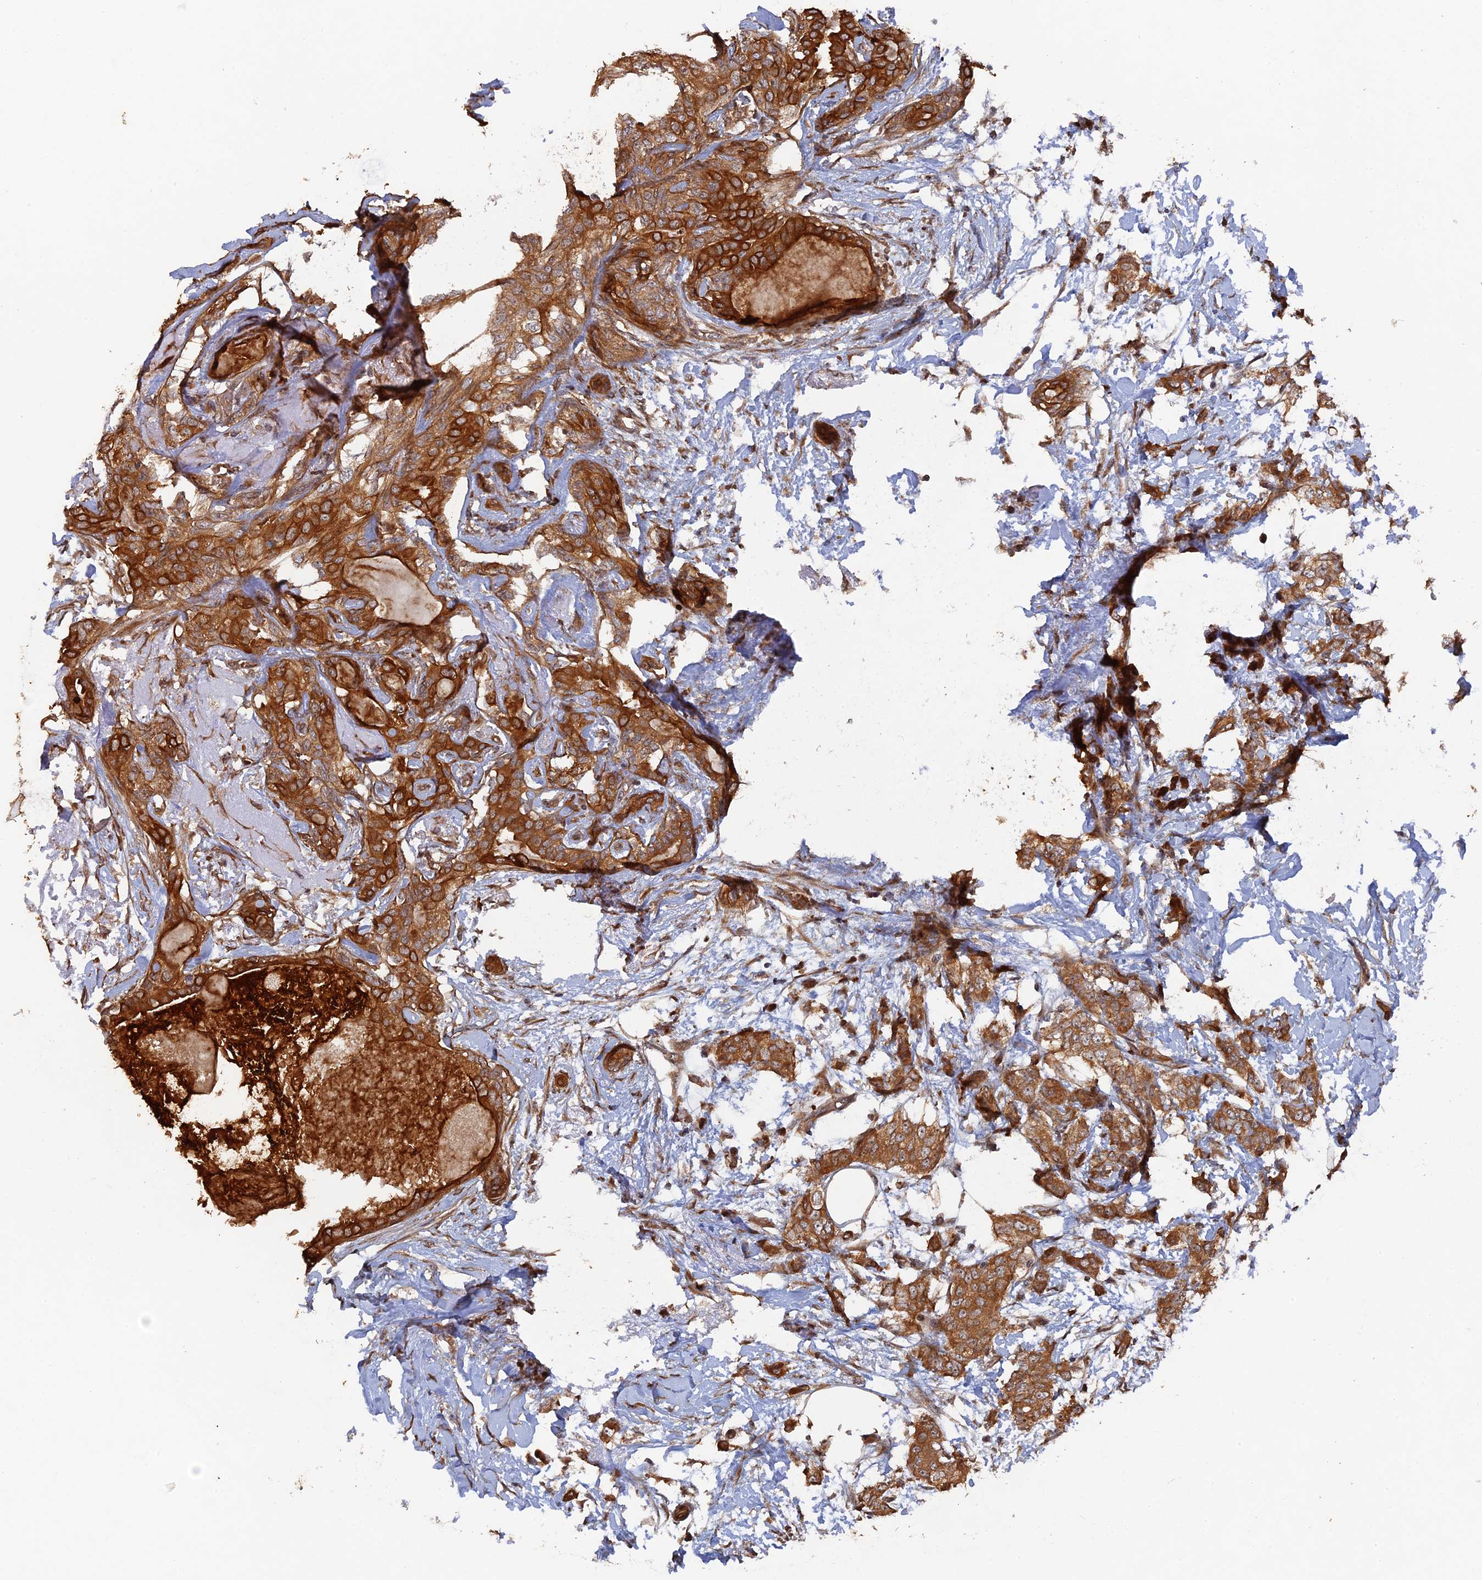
{"staining": {"intensity": "strong", "quantity": ">75%", "location": "cytoplasmic/membranous"}, "tissue": "breast cancer", "cell_type": "Tumor cells", "image_type": "cancer", "snomed": [{"axis": "morphology", "description": "Duct carcinoma"}, {"axis": "topography", "description": "Breast"}], "caption": "Infiltrating ductal carcinoma (breast) tissue demonstrates strong cytoplasmic/membranous staining in approximately >75% of tumor cells", "gene": "VPS37C", "patient": {"sex": "female", "age": 72}}